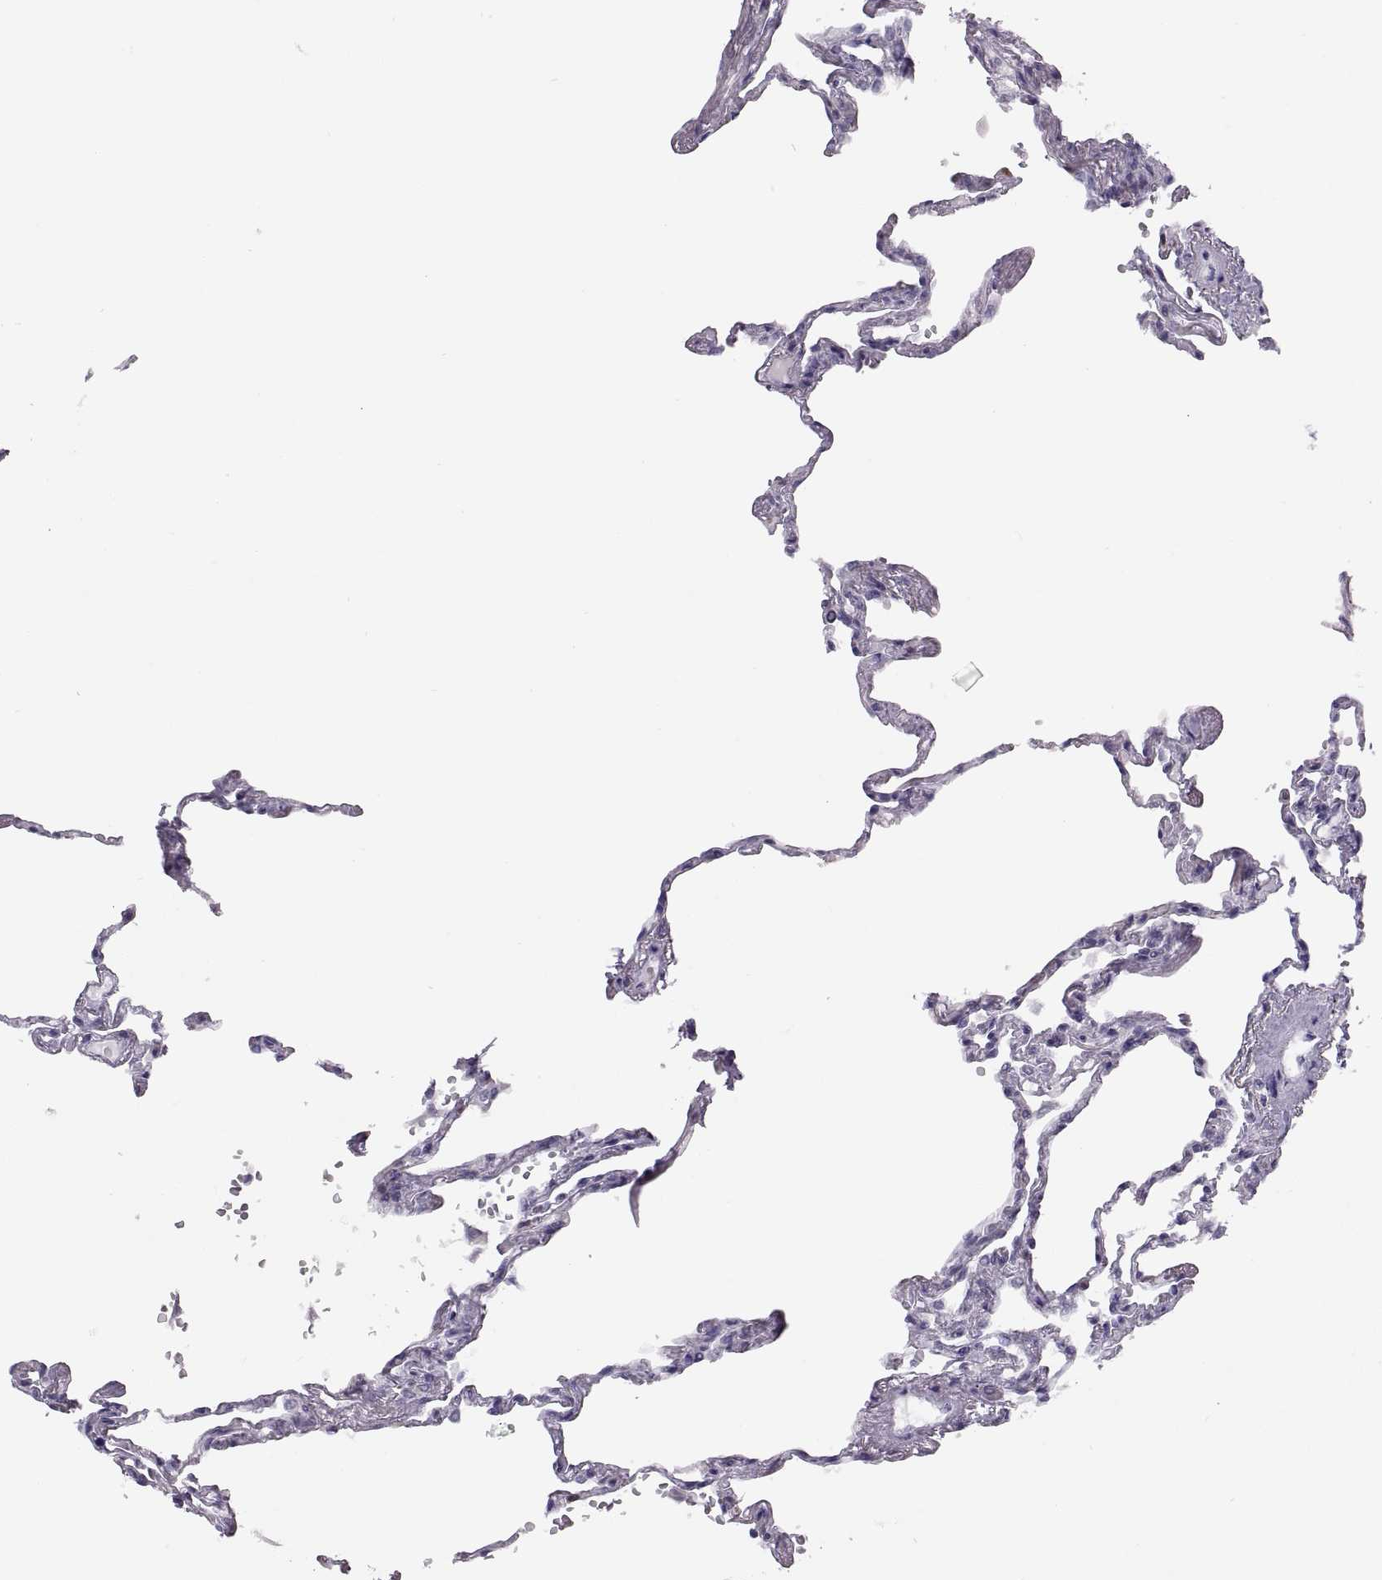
{"staining": {"intensity": "negative", "quantity": "none", "location": "none"}, "tissue": "lung", "cell_type": "Alveolar cells", "image_type": "normal", "snomed": [{"axis": "morphology", "description": "Normal tissue, NOS"}, {"axis": "topography", "description": "Lung"}], "caption": "The photomicrograph shows no significant positivity in alveolar cells of lung. Nuclei are stained in blue.", "gene": "TTC21A", "patient": {"sex": "male", "age": 78}}